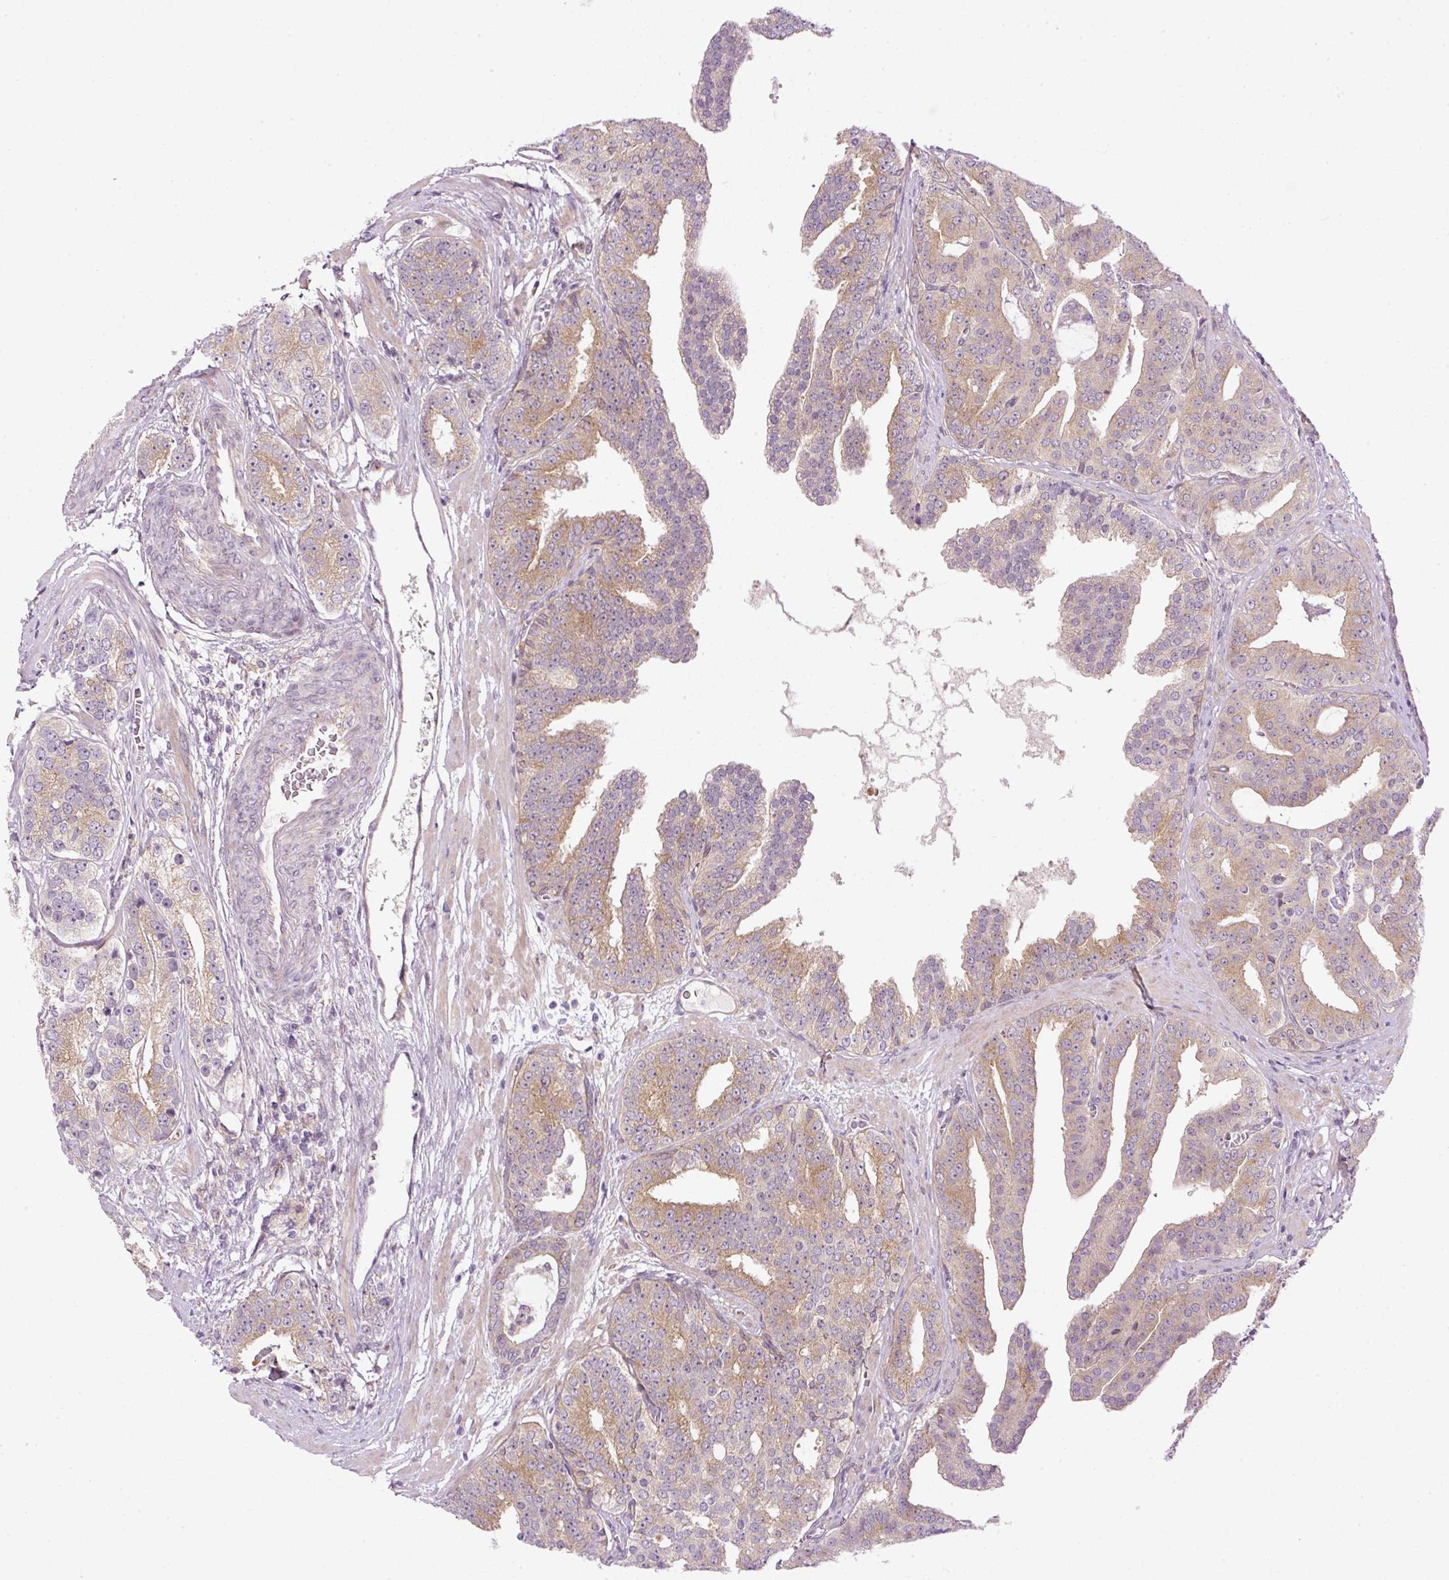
{"staining": {"intensity": "moderate", "quantity": ">75%", "location": "cytoplasmic/membranous"}, "tissue": "prostate cancer", "cell_type": "Tumor cells", "image_type": "cancer", "snomed": [{"axis": "morphology", "description": "Adenocarcinoma, High grade"}, {"axis": "topography", "description": "Prostate"}], "caption": "Immunohistochemistry histopathology image of neoplastic tissue: prostate adenocarcinoma (high-grade) stained using IHC displays medium levels of moderate protein expression localized specifically in the cytoplasmic/membranous of tumor cells, appearing as a cytoplasmic/membranous brown color.", "gene": "MZT2B", "patient": {"sex": "male", "age": 71}}